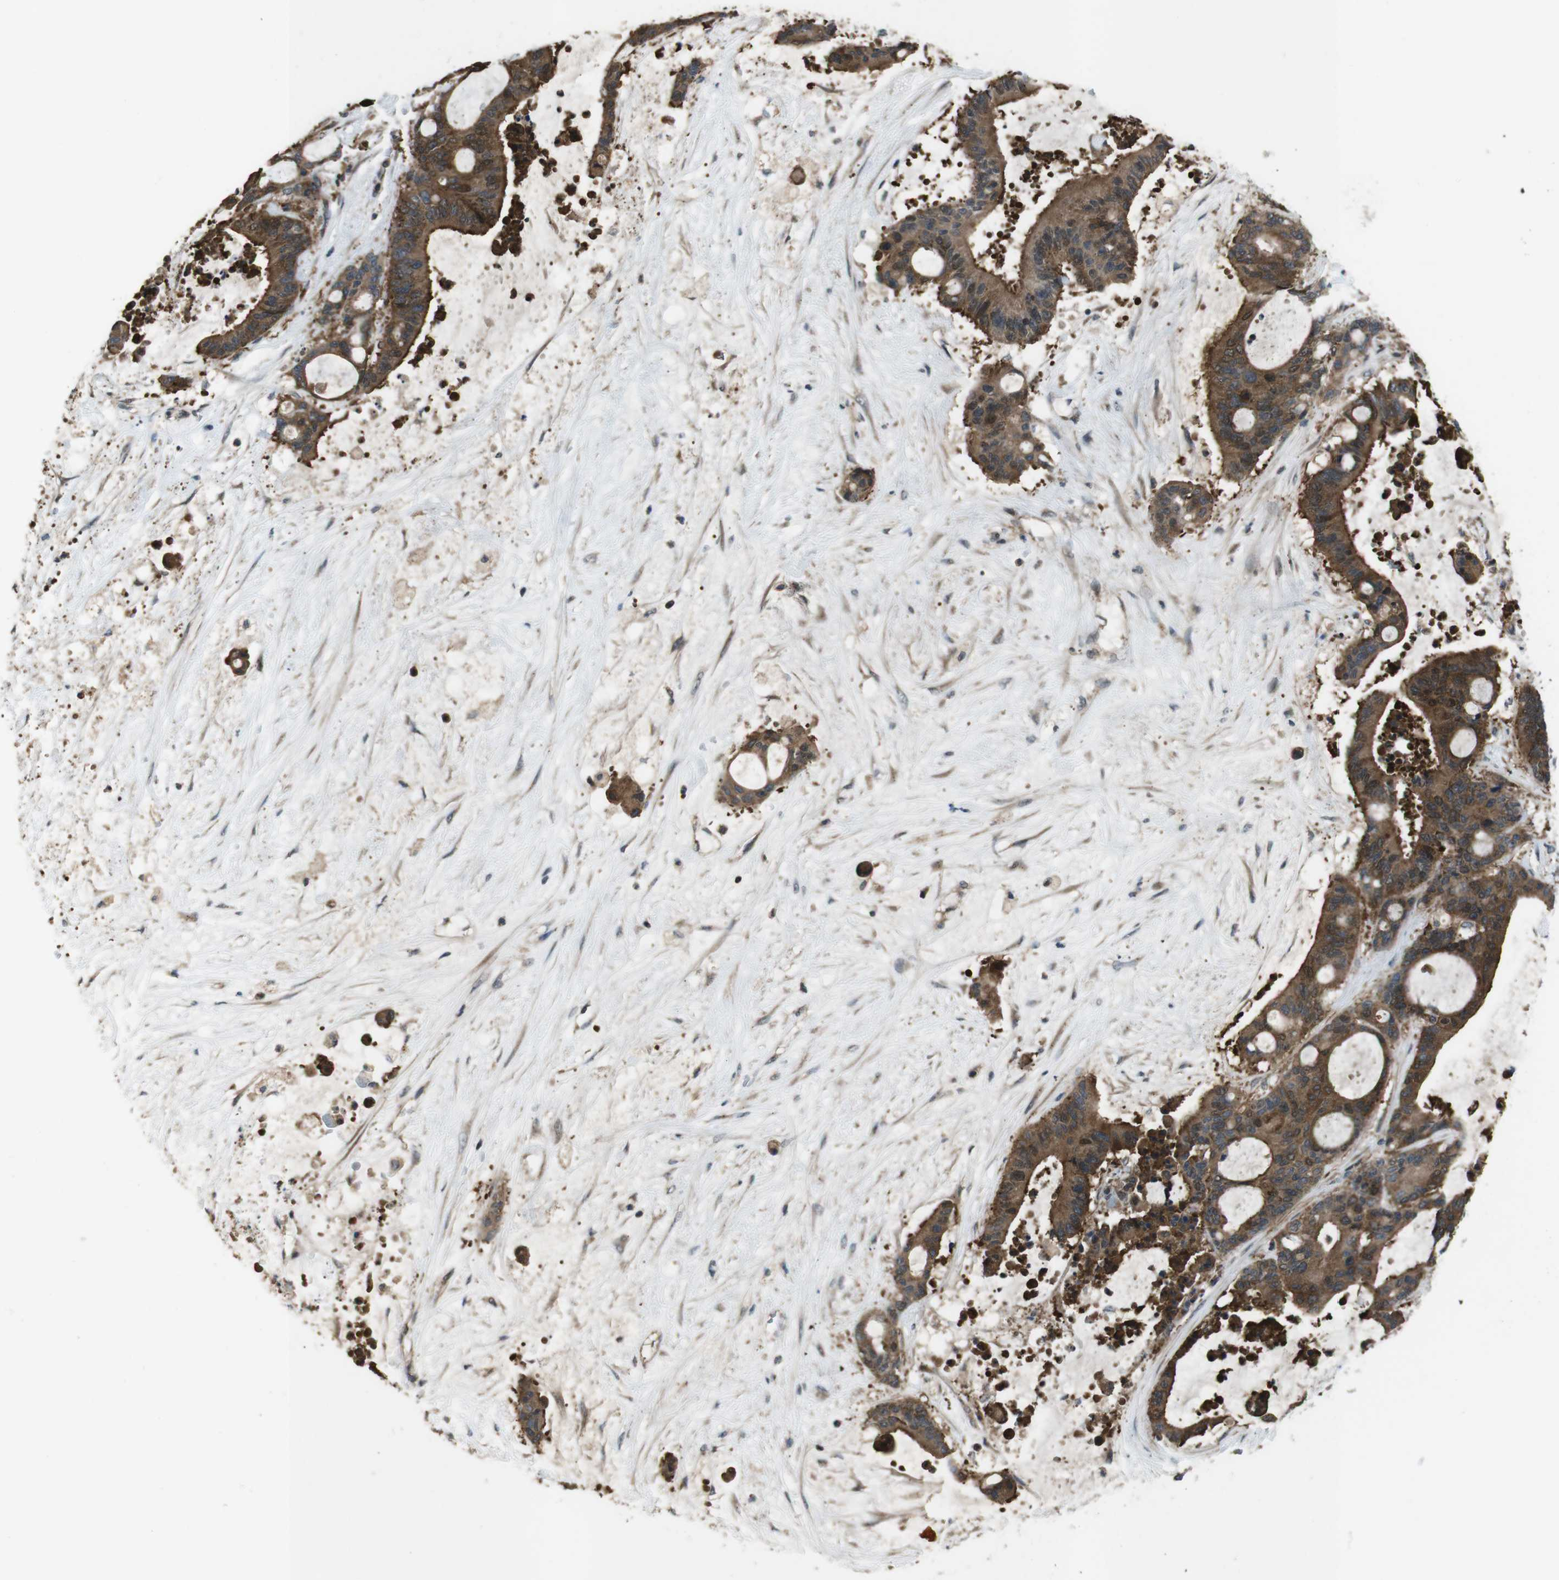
{"staining": {"intensity": "strong", "quantity": ">75%", "location": "cytoplasmic/membranous"}, "tissue": "liver cancer", "cell_type": "Tumor cells", "image_type": "cancer", "snomed": [{"axis": "morphology", "description": "Cholangiocarcinoma"}, {"axis": "topography", "description": "Liver"}], "caption": "Liver cancer (cholangiocarcinoma) stained with a protein marker exhibits strong staining in tumor cells.", "gene": "SLC22A23", "patient": {"sex": "female", "age": 73}}